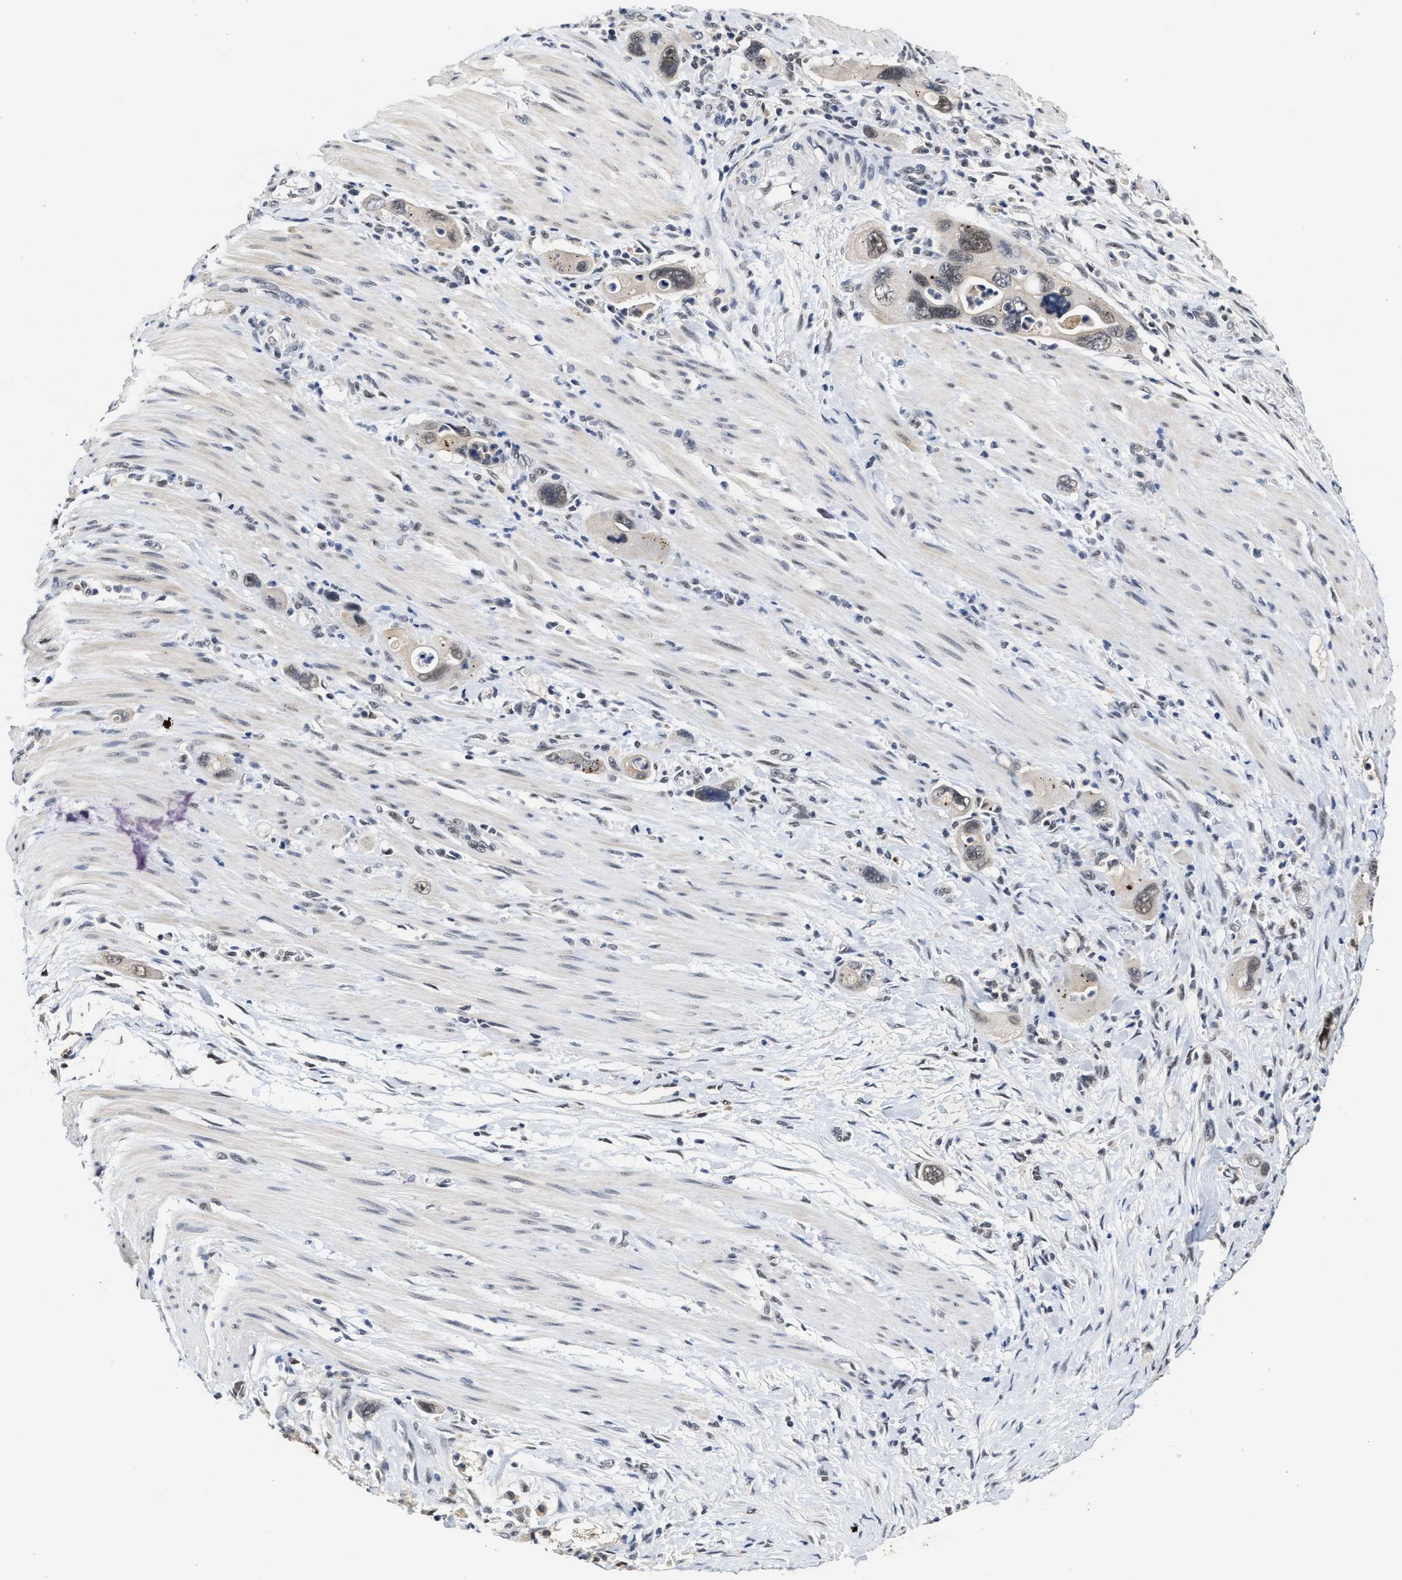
{"staining": {"intensity": "weak", "quantity": "25%-75%", "location": "nuclear"}, "tissue": "pancreatic cancer", "cell_type": "Tumor cells", "image_type": "cancer", "snomed": [{"axis": "morphology", "description": "Adenocarcinoma, NOS"}, {"axis": "topography", "description": "Pancreas"}], "caption": "DAB immunohistochemical staining of pancreatic cancer reveals weak nuclear protein staining in approximately 25%-75% of tumor cells.", "gene": "INIP", "patient": {"sex": "female", "age": 70}}